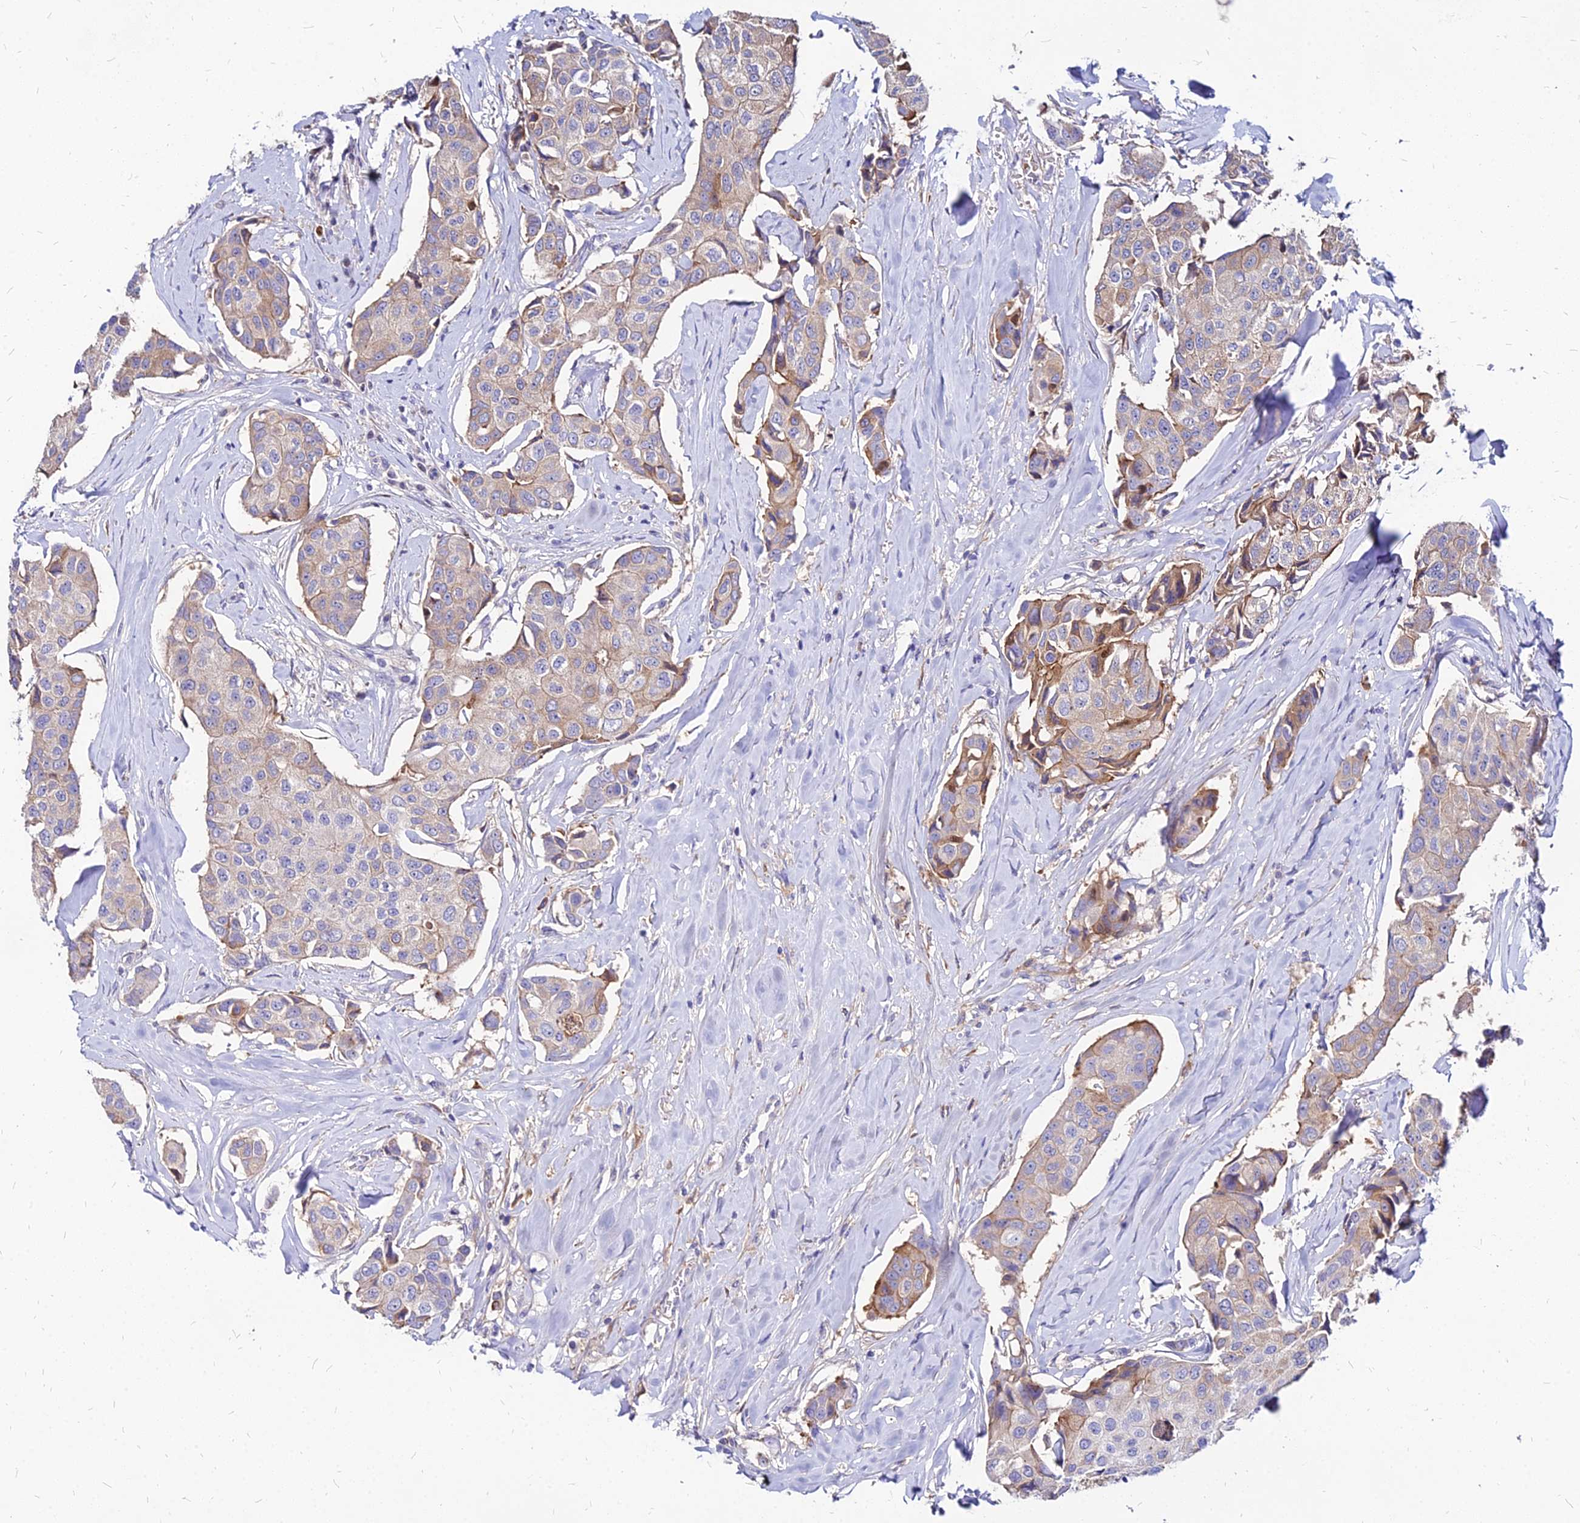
{"staining": {"intensity": "moderate", "quantity": "<25%", "location": "cytoplasmic/membranous"}, "tissue": "breast cancer", "cell_type": "Tumor cells", "image_type": "cancer", "snomed": [{"axis": "morphology", "description": "Duct carcinoma"}, {"axis": "topography", "description": "Breast"}], "caption": "High-magnification brightfield microscopy of intraductal carcinoma (breast) stained with DAB (brown) and counterstained with hematoxylin (blue). tumor cells exhibit moderate cytoplasmic/membranous expression is present in about<25% of cells.", "gene": "ACSM6", "patient": {"sex": "female", "age": 80}}